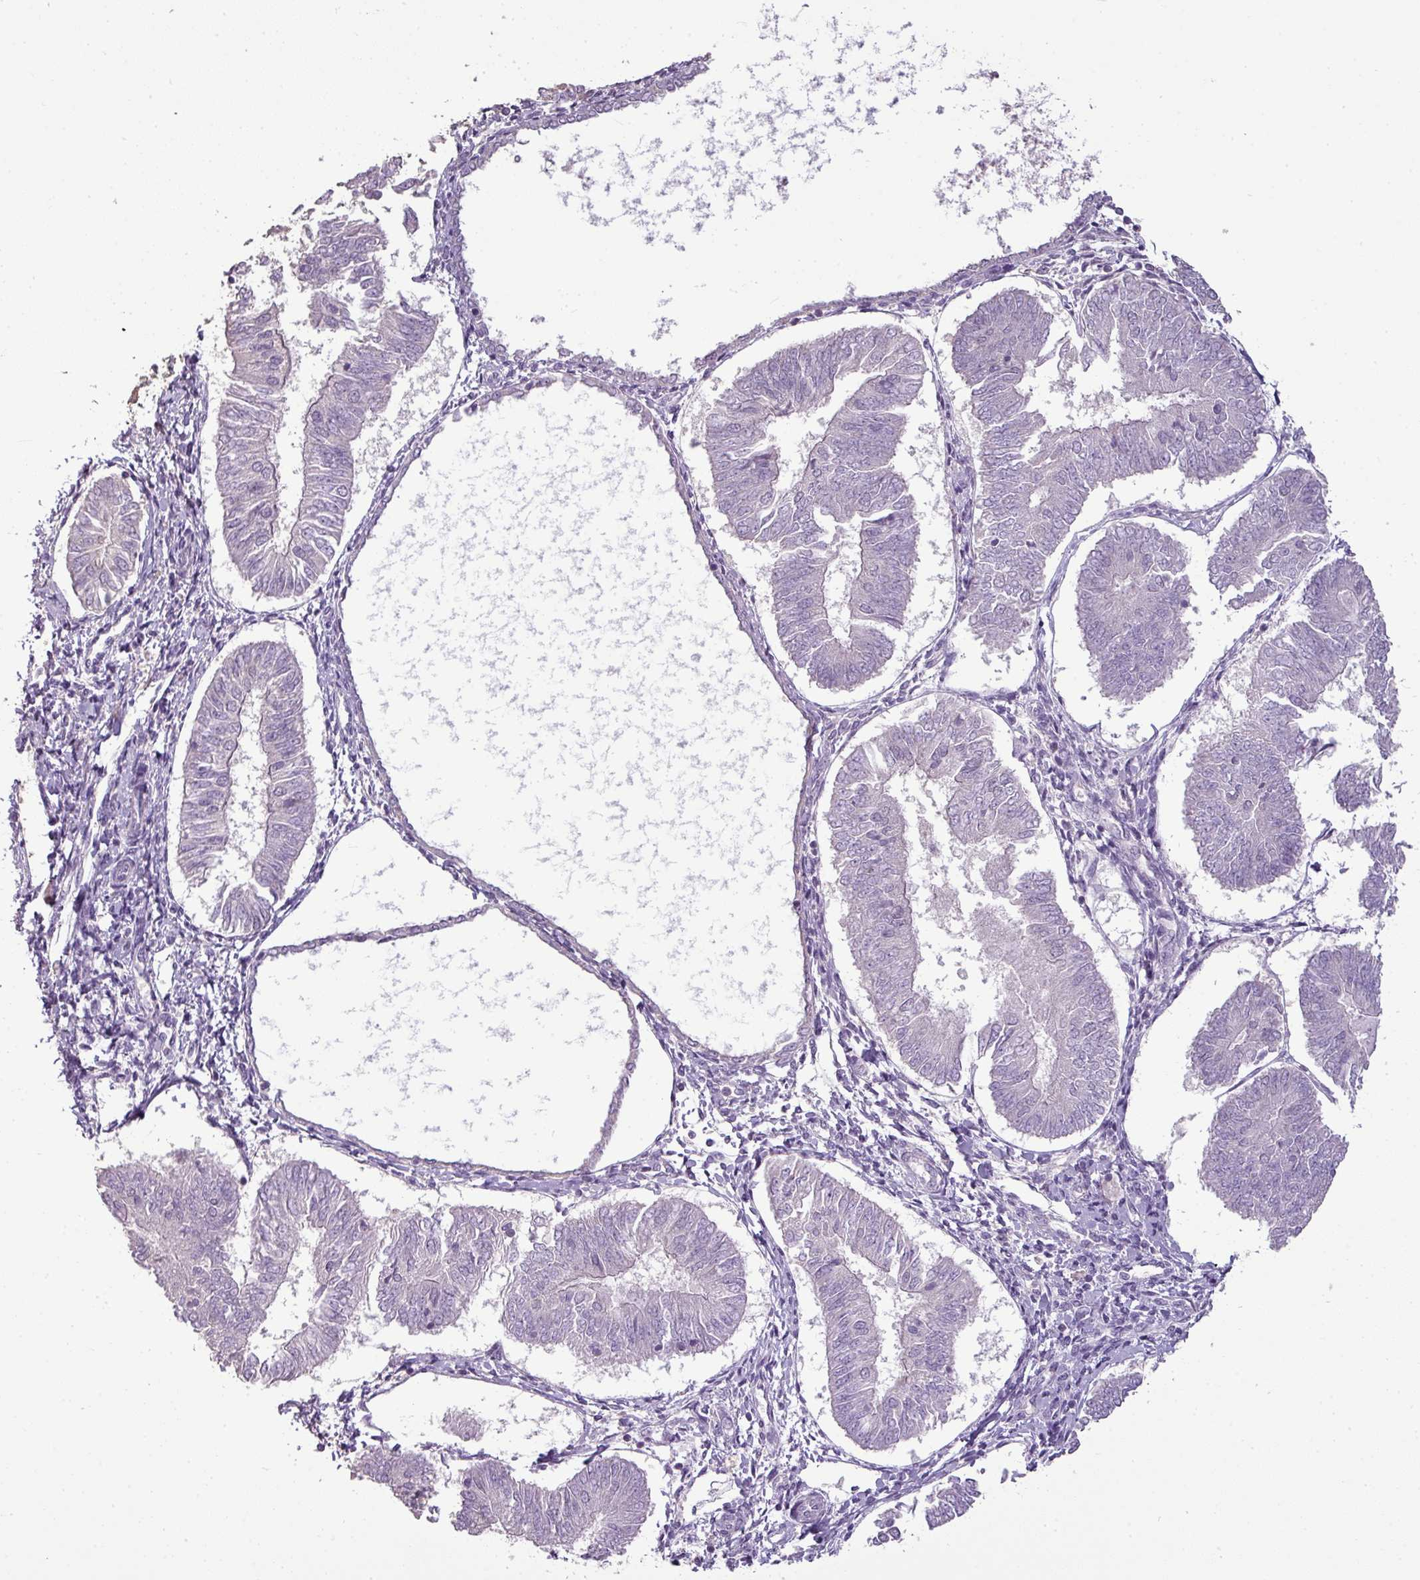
{"staining": {"intensity": "negative", "quantity": "none", "location": "none"}, "tissue": "endometrial cancer", "cell_type": "Tumor cells", "image_type": "cancer", "snomed": [{"axis": "morphology", "description": "Adenocarcinoma, NOS"}, {"axis": "topography", "description": "Endometrium"}], "caption": "Immunohistochemistry histopathology image of human endometrial cancer stained for a protein (brown), which displays no expression in tumor cells.", "gene": "LY9", "patient": {"sex": "female", "age": 58}}